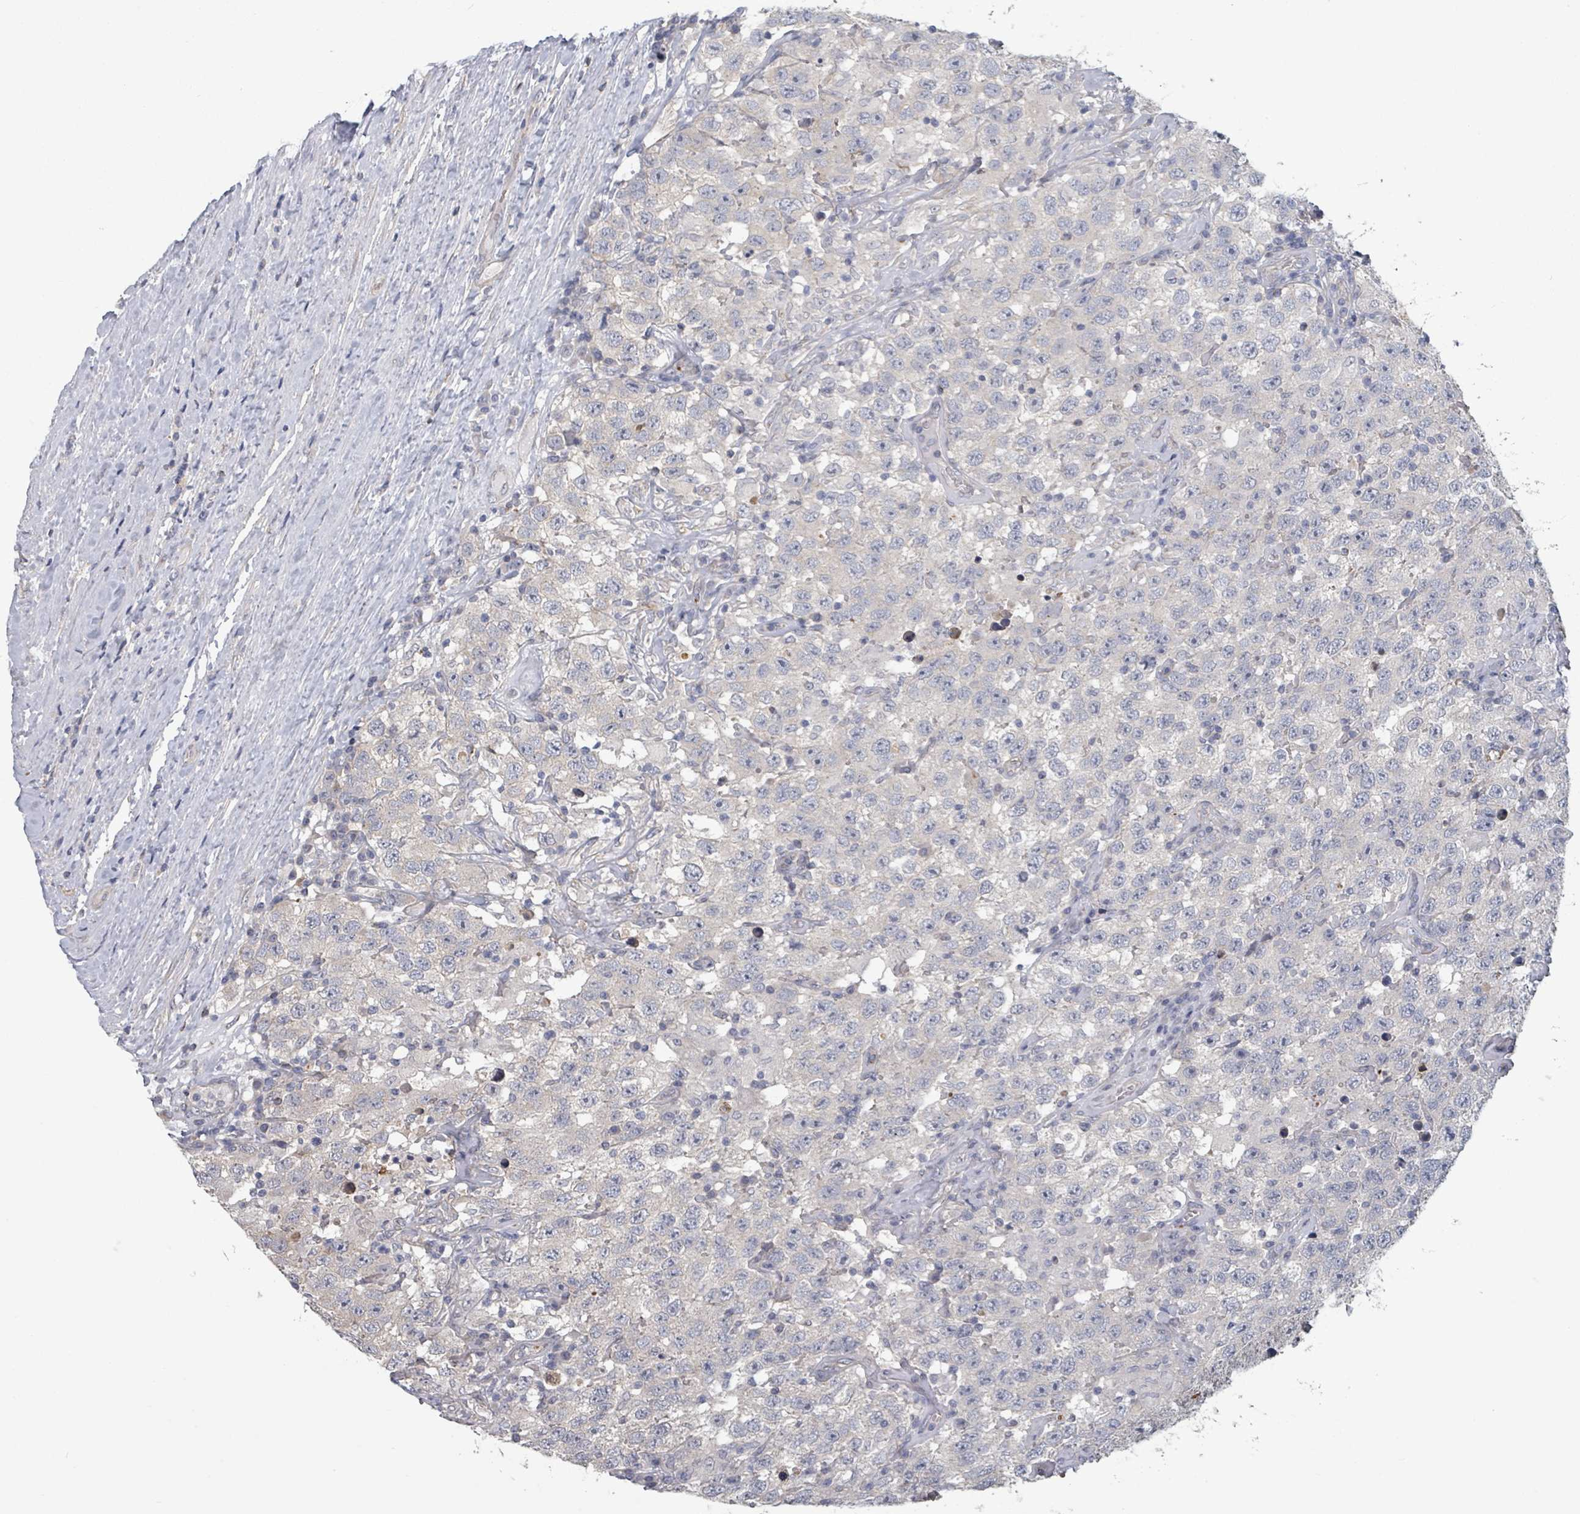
{"staining": {"intensity": "negative", "quantity": "none", "location": "none"}, "tissue": "testis cancer", "cell_type": "Tumor cells", "image_type": "cancer", "snomed": [{"axis": "morphology", "description": "Seminoma, NOS"}, {"axis": "topography", "description": "Testis"}], "caption": "Tumor cells show no significant protein staining in testis cancer (seminoma).", "gene": "PLAUR", "patient": {"sex": "male", "age": 41}}